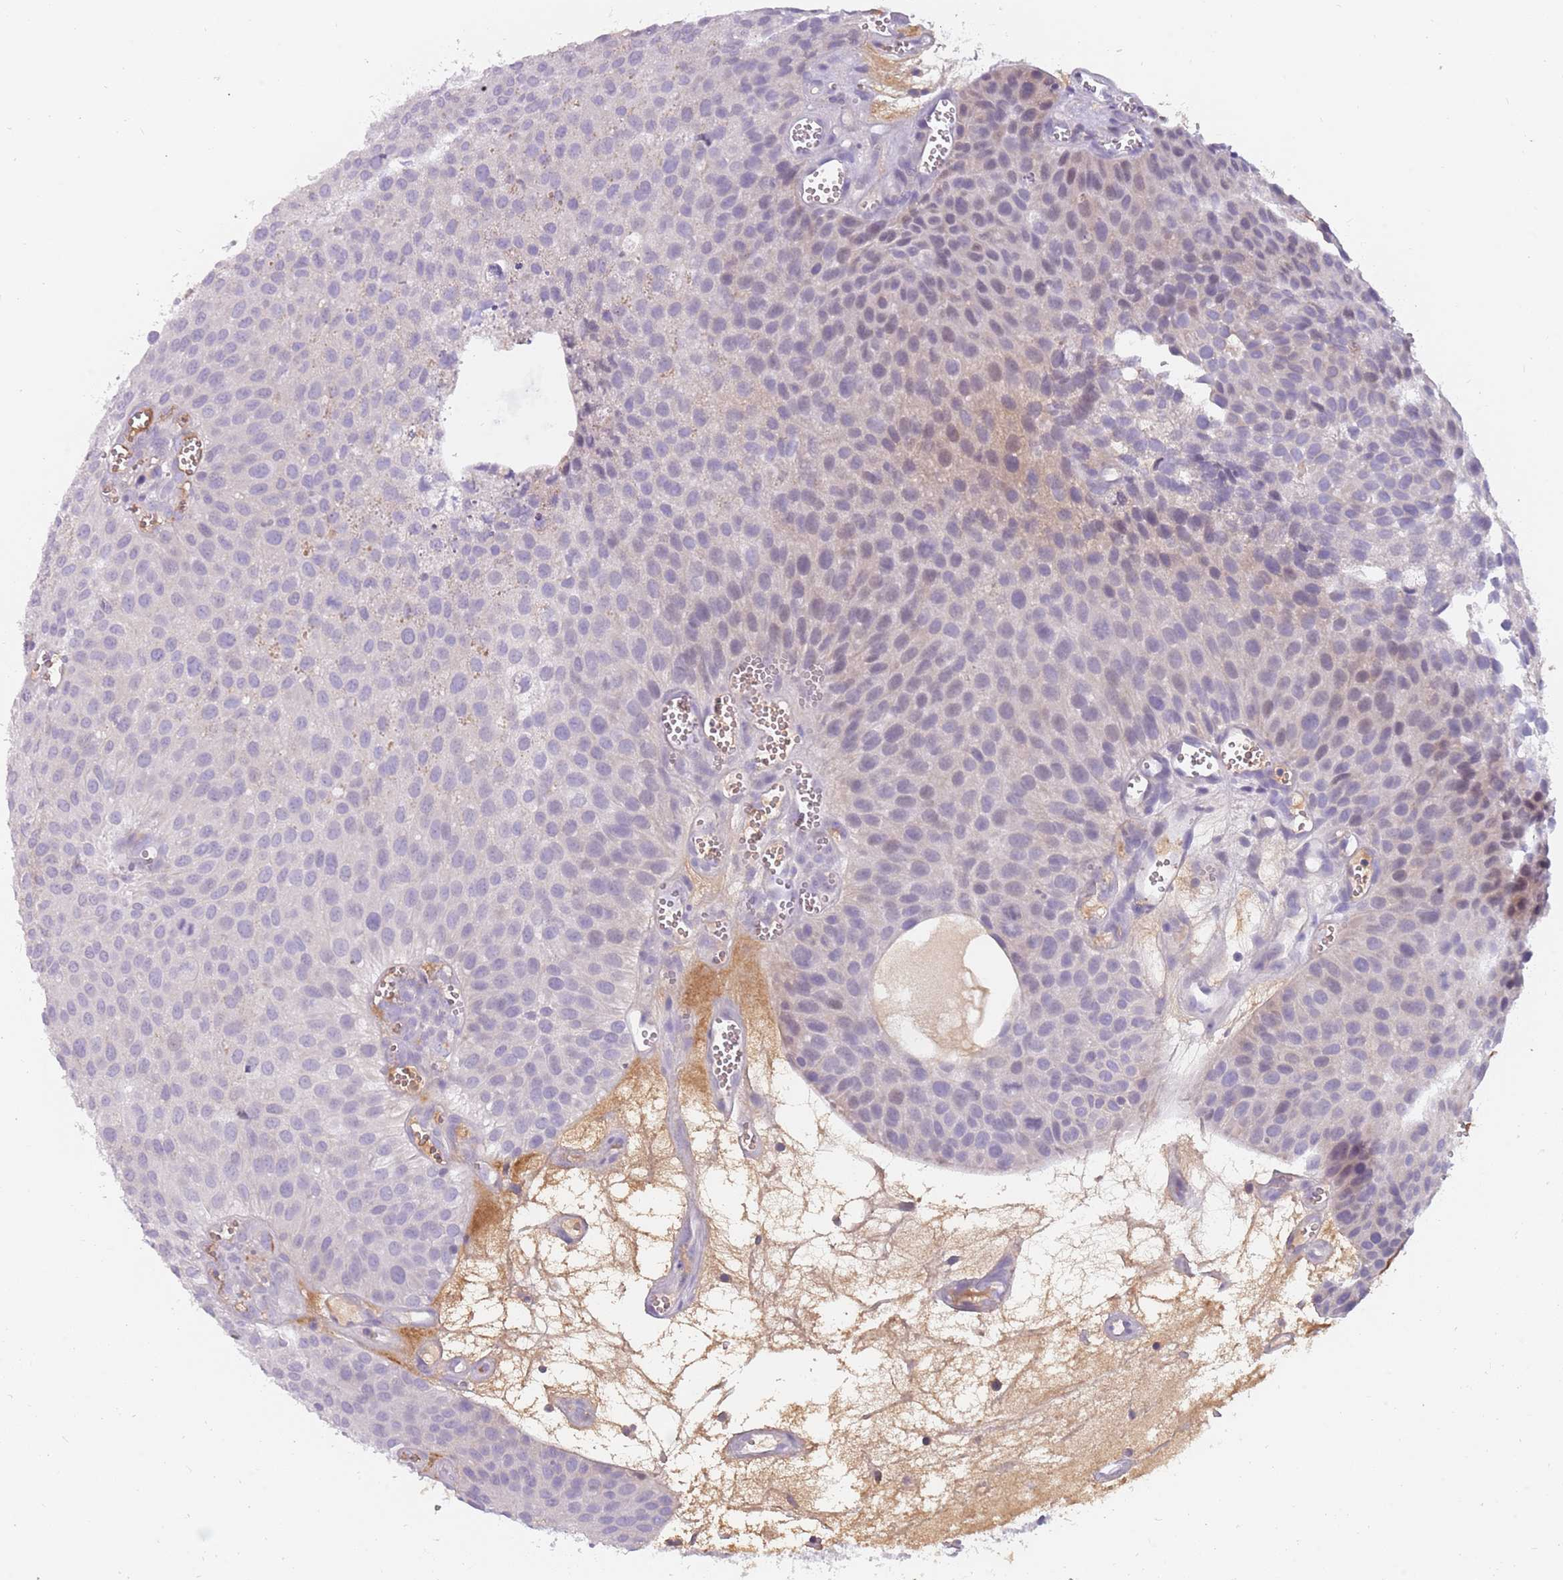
{"staining": {"intensity": "negative", "quantity": "none", "location": "none"}, "tissue": "urothelial cancer", "cell_type": "Tumor cells", "image_type": "cancer", "snomed": [{"axis": "morphology", "description": "Urothelial carcinoma, Low grade"}, {"axis": "topography", "description": "Urinary bladder"}], "caption": "The photomicrograph exhibits no staining of tumor cells in urothelial cancer.", "gene": "DDX4", "patient": {"sex": "male", "age": 88}}